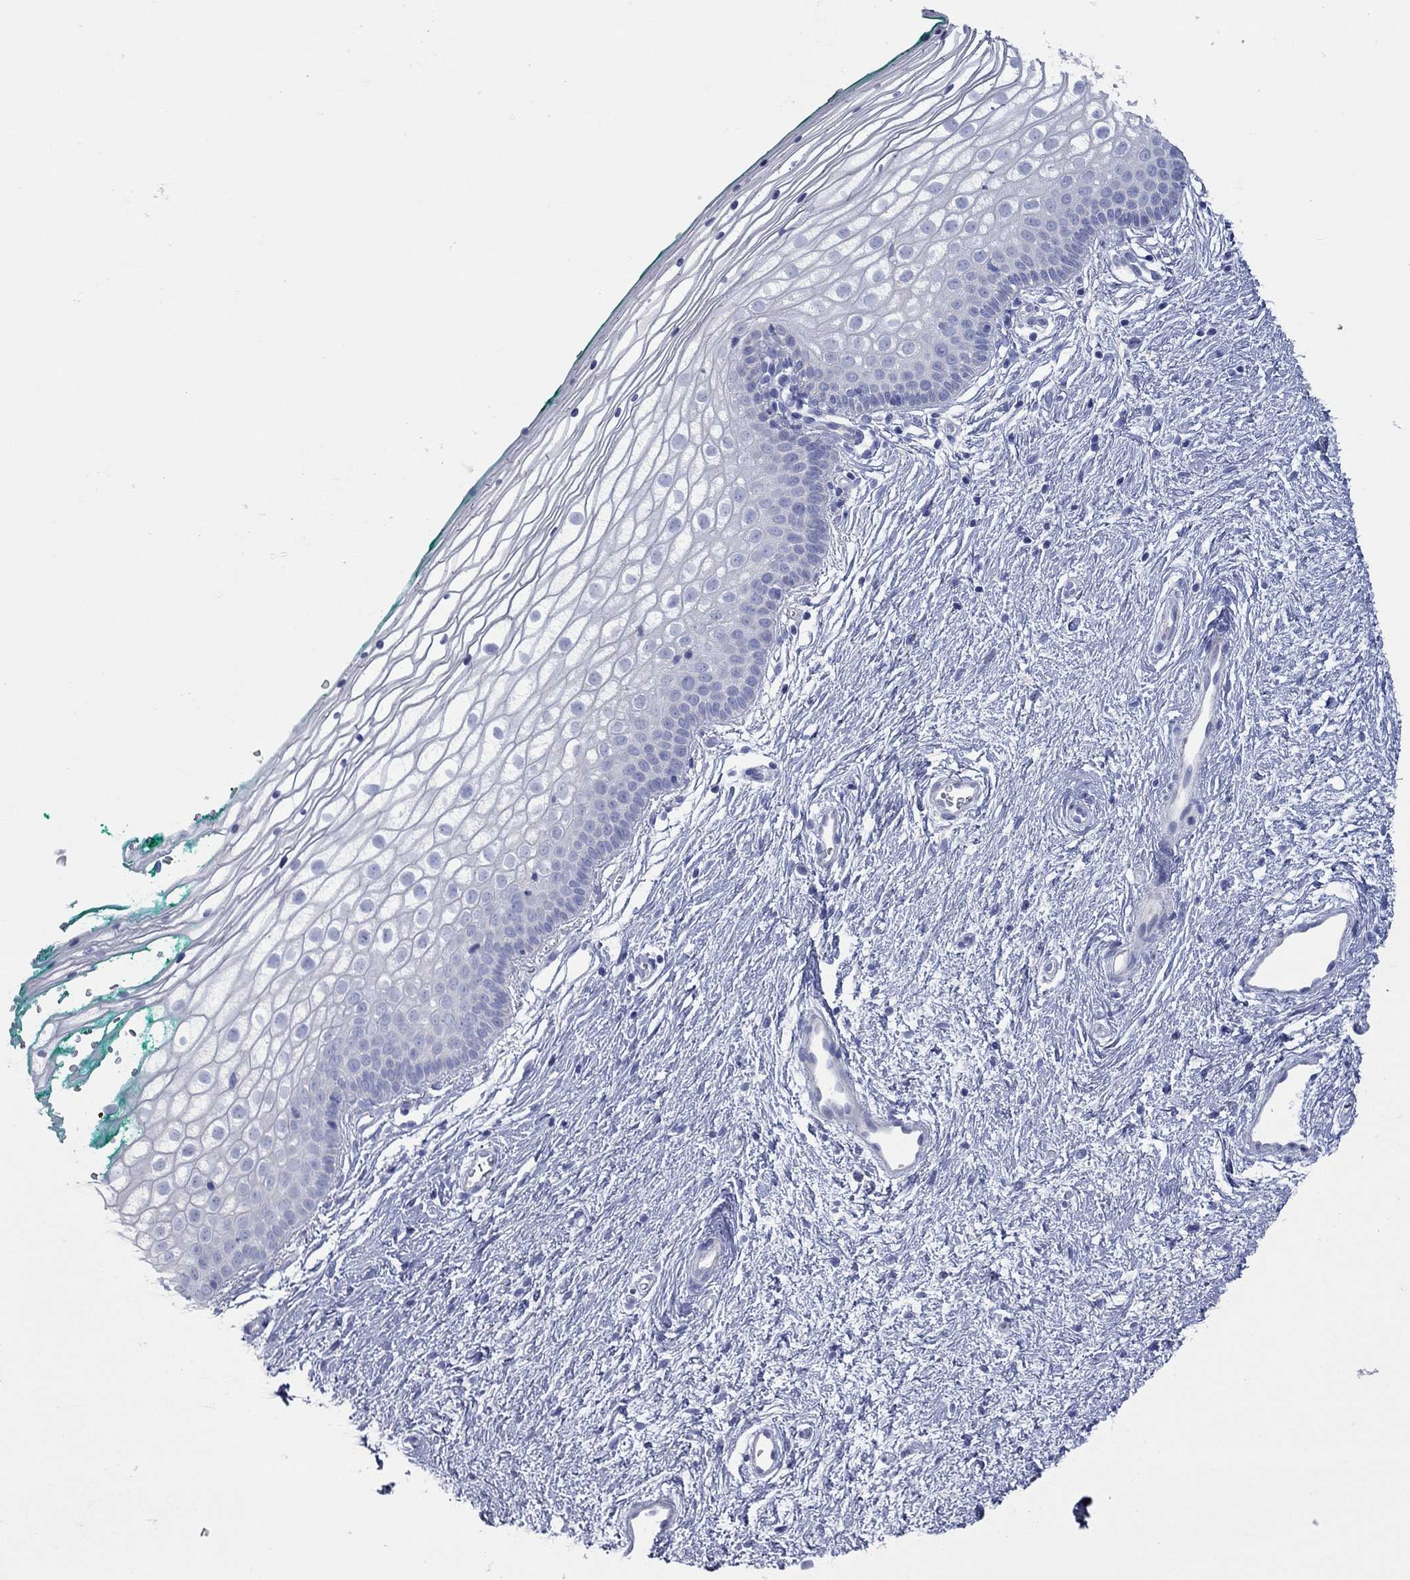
{"staining": {"intensity": "negative", "quantity": "none", "location": "none"}, "tissue": "vagina", "cell_type": "Squamous epithelial cells", "image_type": "normal", "snomed": [{"axis": "morphology", "description": "Normal tissue, NOS"}, {"axis": "topography", "description": "Vagina"}], "caption": "DAB immunohistochemical staining of benign human vagina exhibits no significant expression in squamous epithelial cells.", "gene": "PDZD3", "patient": {"sex": "female", "age": 36}}